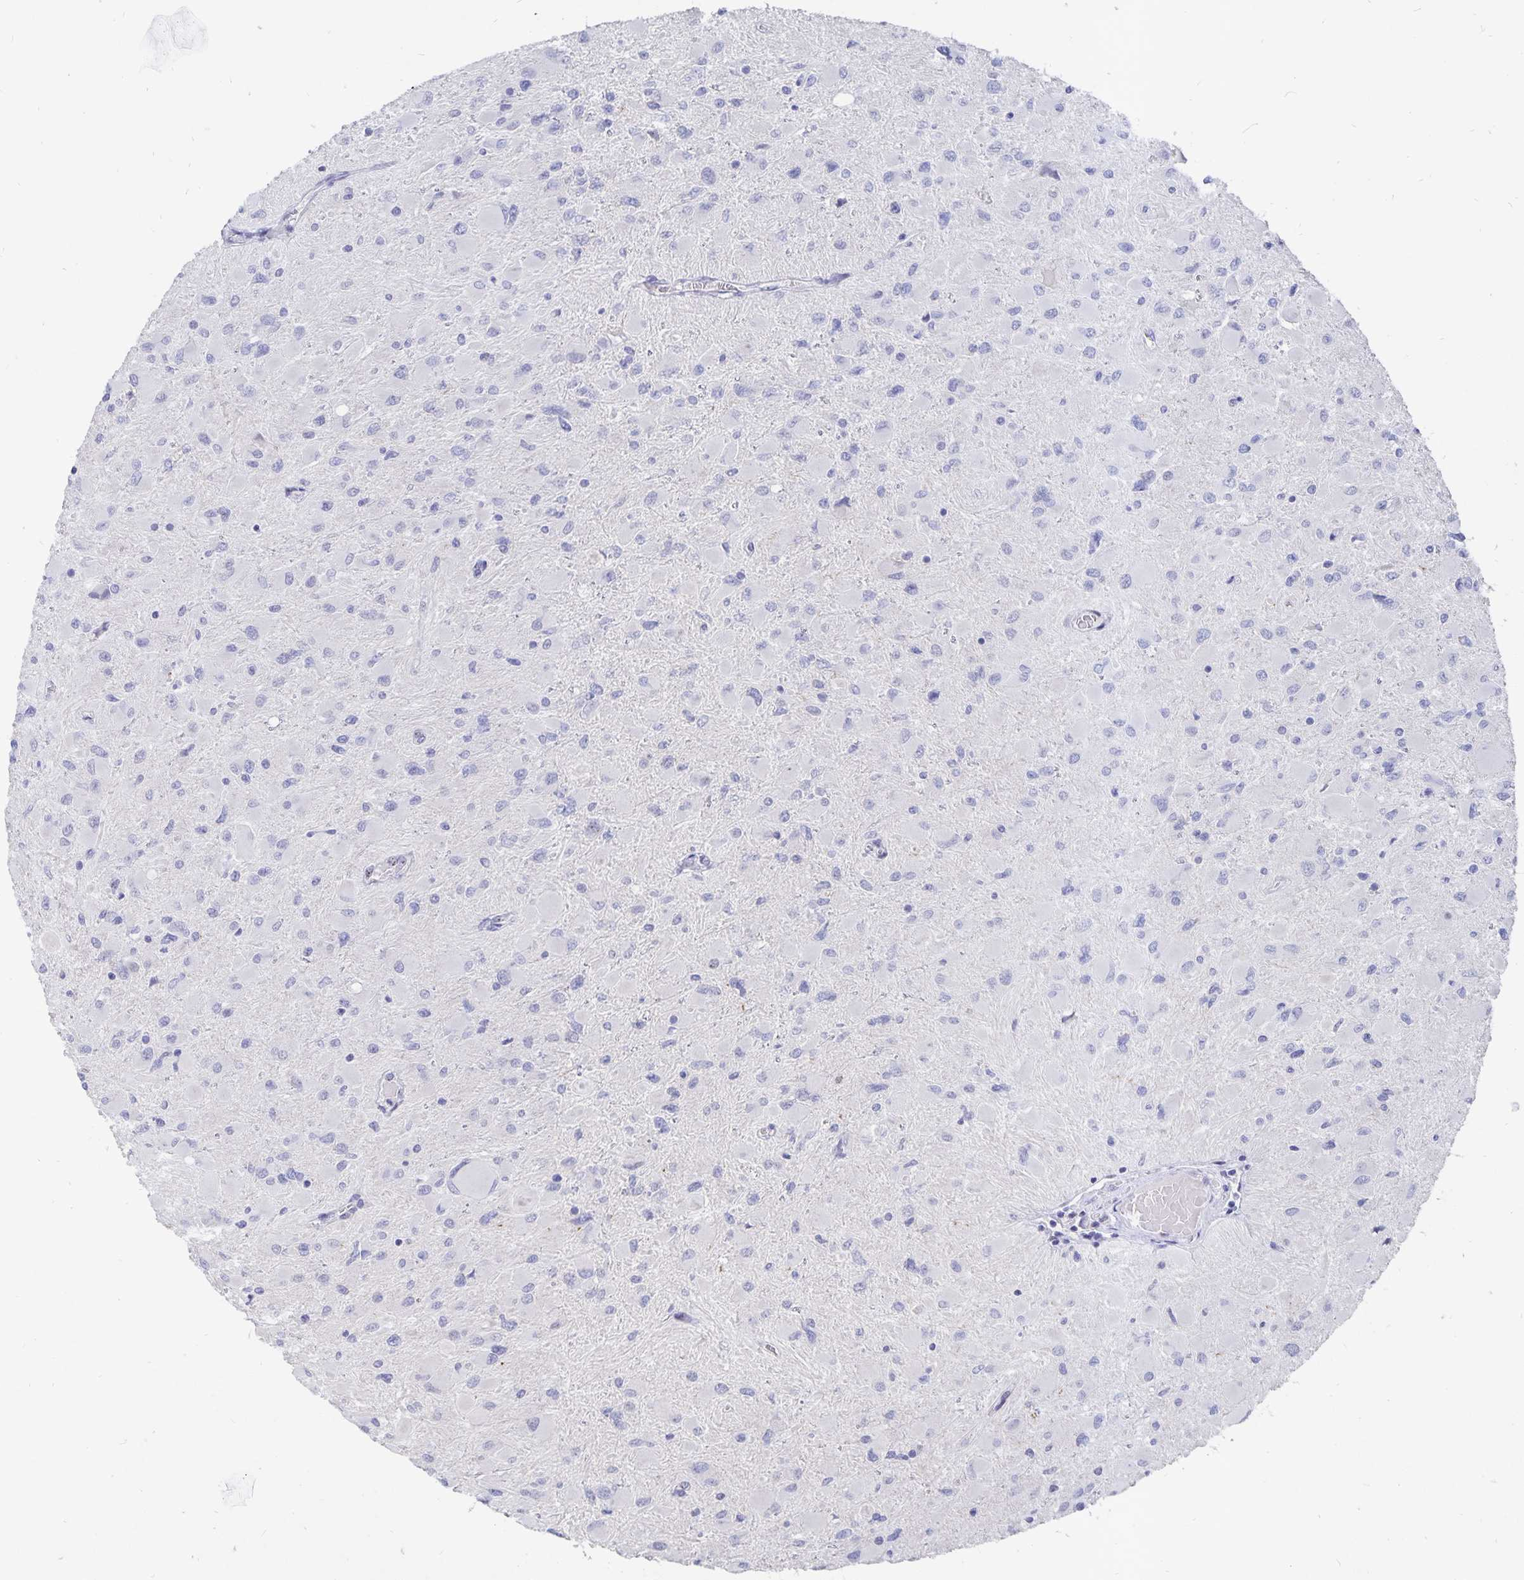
{"staining": {"intensity": "negative", "quantity": "none", "location": "none"}, "tissue": "glioma", "cell_type": "Tumor cells", "image_type": "cancer", "snomed": [{"axis": "morphology", "description": "Glioma, malignant, High grade"}, {"axis": "topography", "description": "Cerebral cortex"}], "caption": "There is no significant positivity in tumor cells of malignant glioma (high-grade). The staining was performed using DAB to visualize the protein expression in brown, while the nuclei were stained in blue with hematoxylin (Magnification: 20x).", "gene": "SMOC1", "patient": {"sex": "female", "age": 36}}